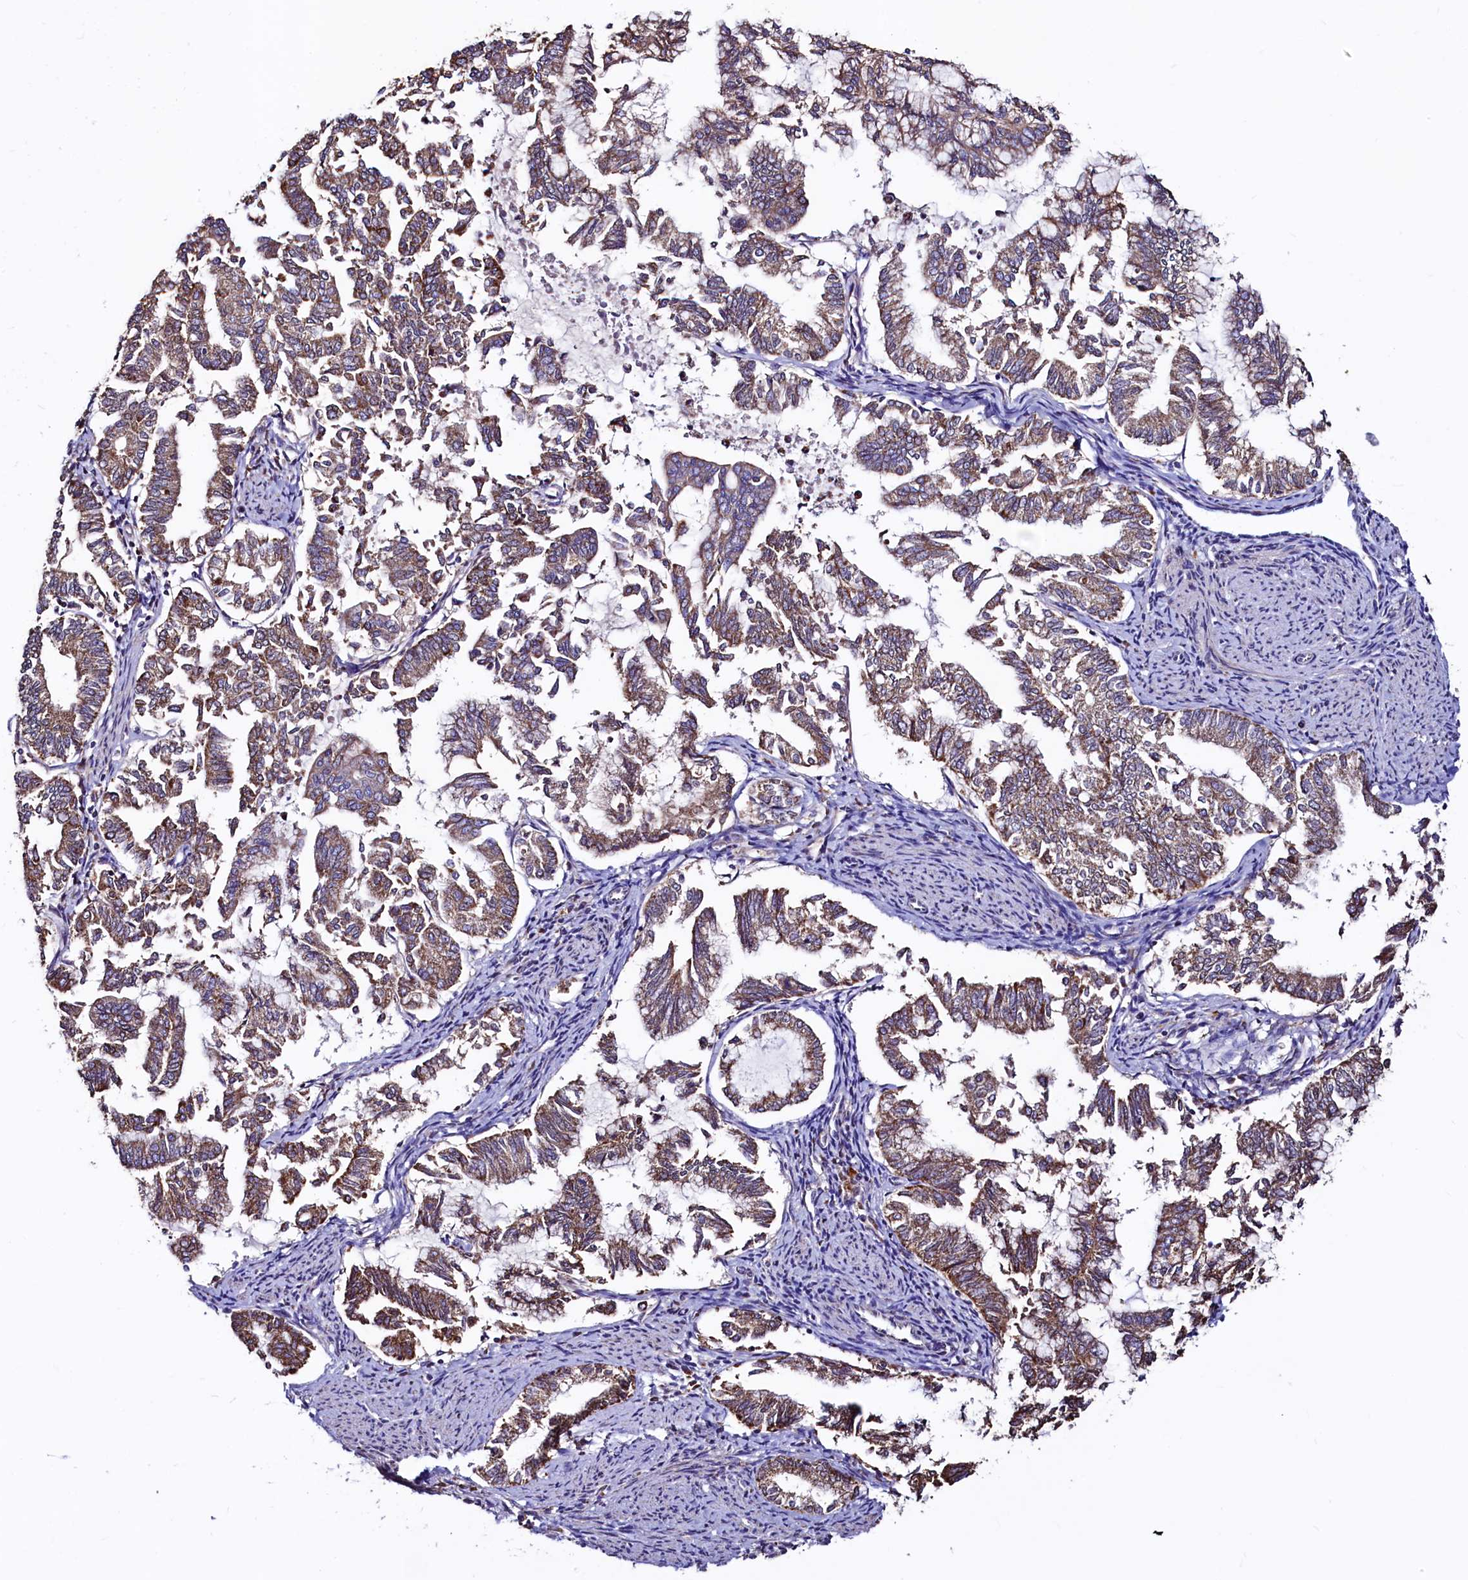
{"staining": {"intensity": "moderate", "quantity": ">75%", "location": "cytoplasmic/membranous"}, "tissue": "endometrial cancer", "cell_type": "Tumor cells", "image_type": "cancer", "snomed": [{"axis": "morphology", "description": "Adenocarcinoma, NOS"}, {"axis": "topography", "description": "Endometrium"}], "caption": "Immunohistochemical staining of human adenocarcinoma (endometrial) exhibits moderate cytoplasmic/membranous protein positivity in about >75% of tumor cells.", "gene": "STARD5", "patient": {"sex": "female", "age": 79}}